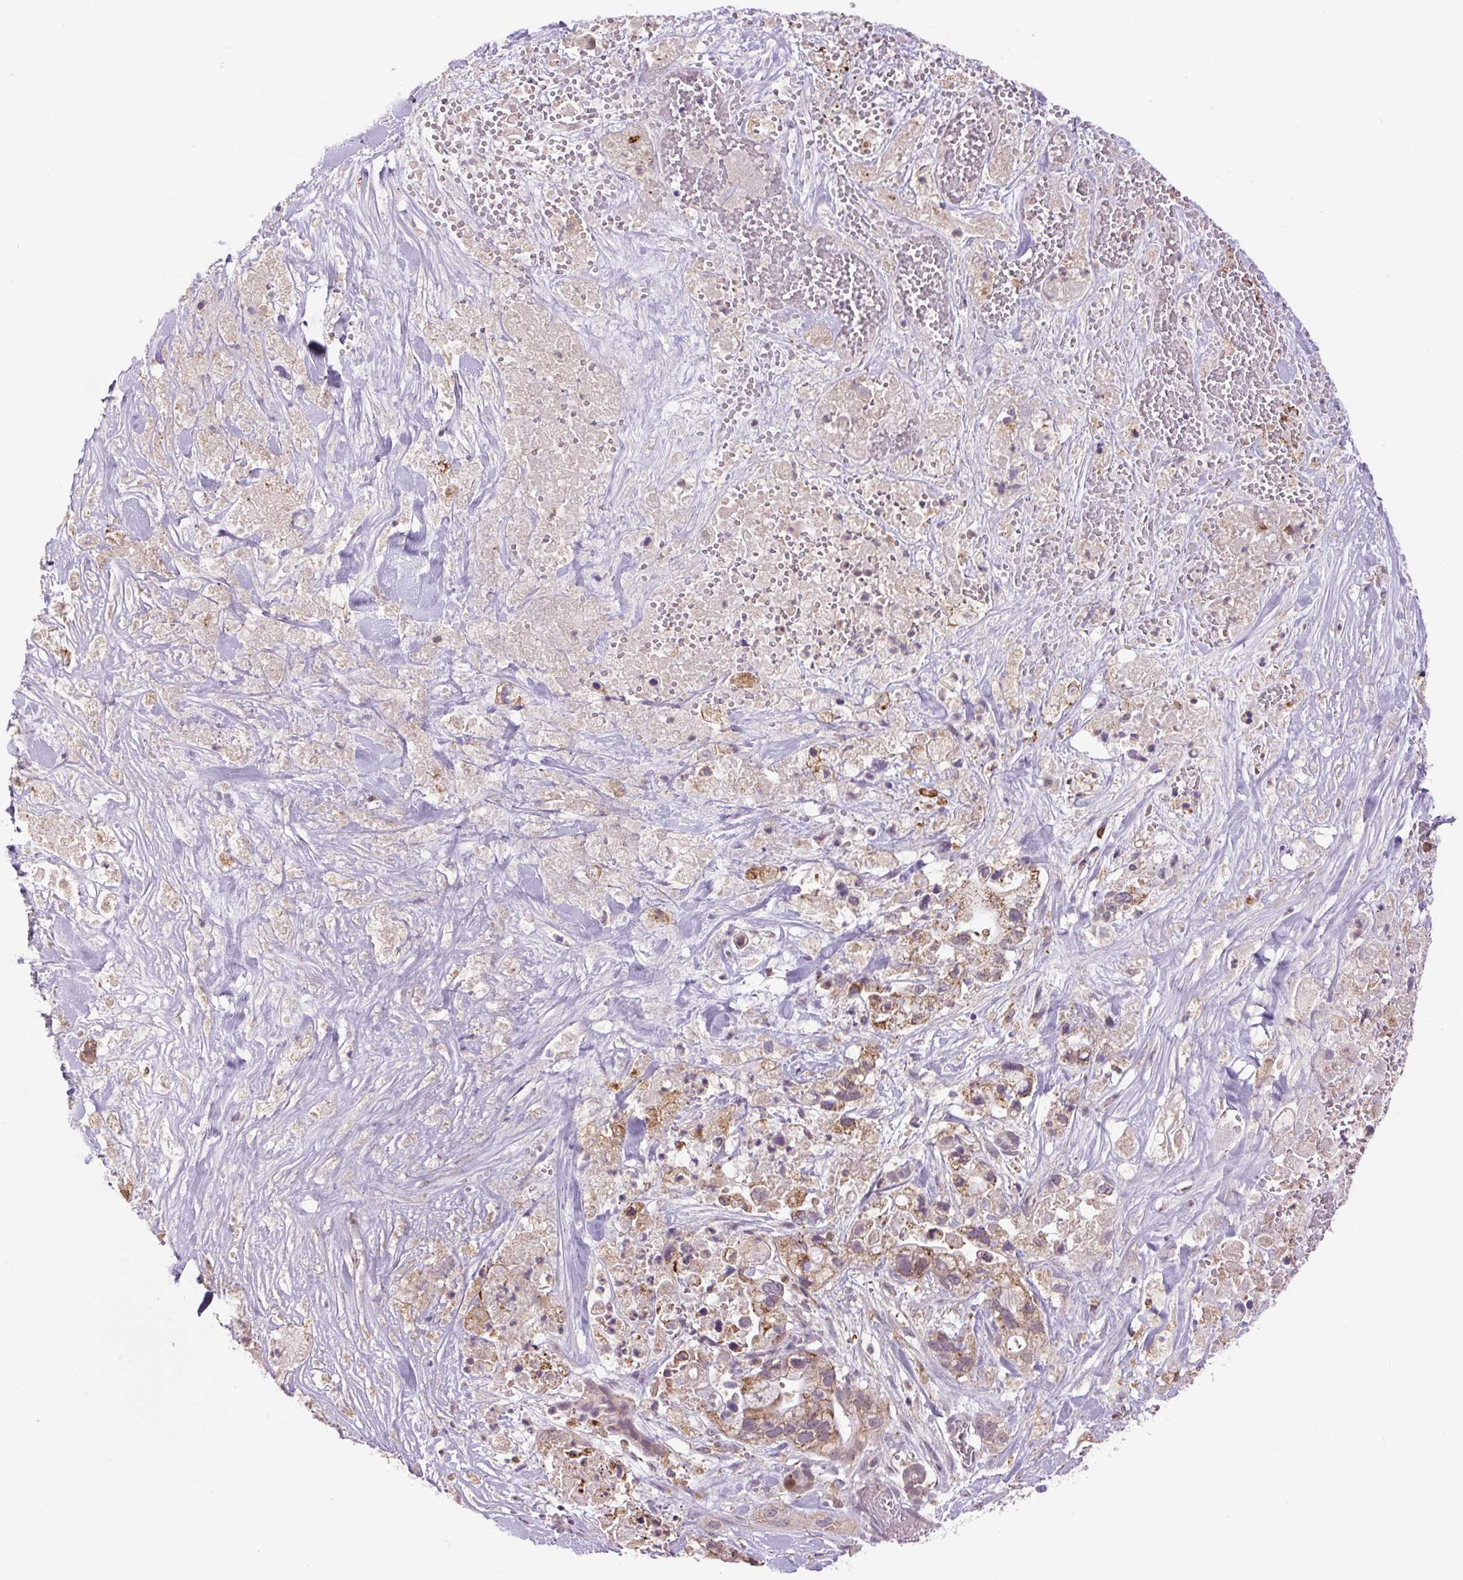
{"staining": {"intensity": "weak", "quantity": ">75%", "location": "cytoplasmic/membranous"}, "tissue": "pancreatic cancer", "cell_type": "Tumor cells", "image_type": "cancer", "snomed": [{"axis": "morphology", "description": "Adenocarcinoma, NOS"}, {"axis": "topography", "description": "Pancreas"}], "caption": "Adenocarcinoma (pancreatic) stained with a brown dye displays weak cytoplasmic/membranous positive expression in approximately >75% of tumor cells.", "gene": "SGF29", "patient": {"sex": "male", "age": 44}}